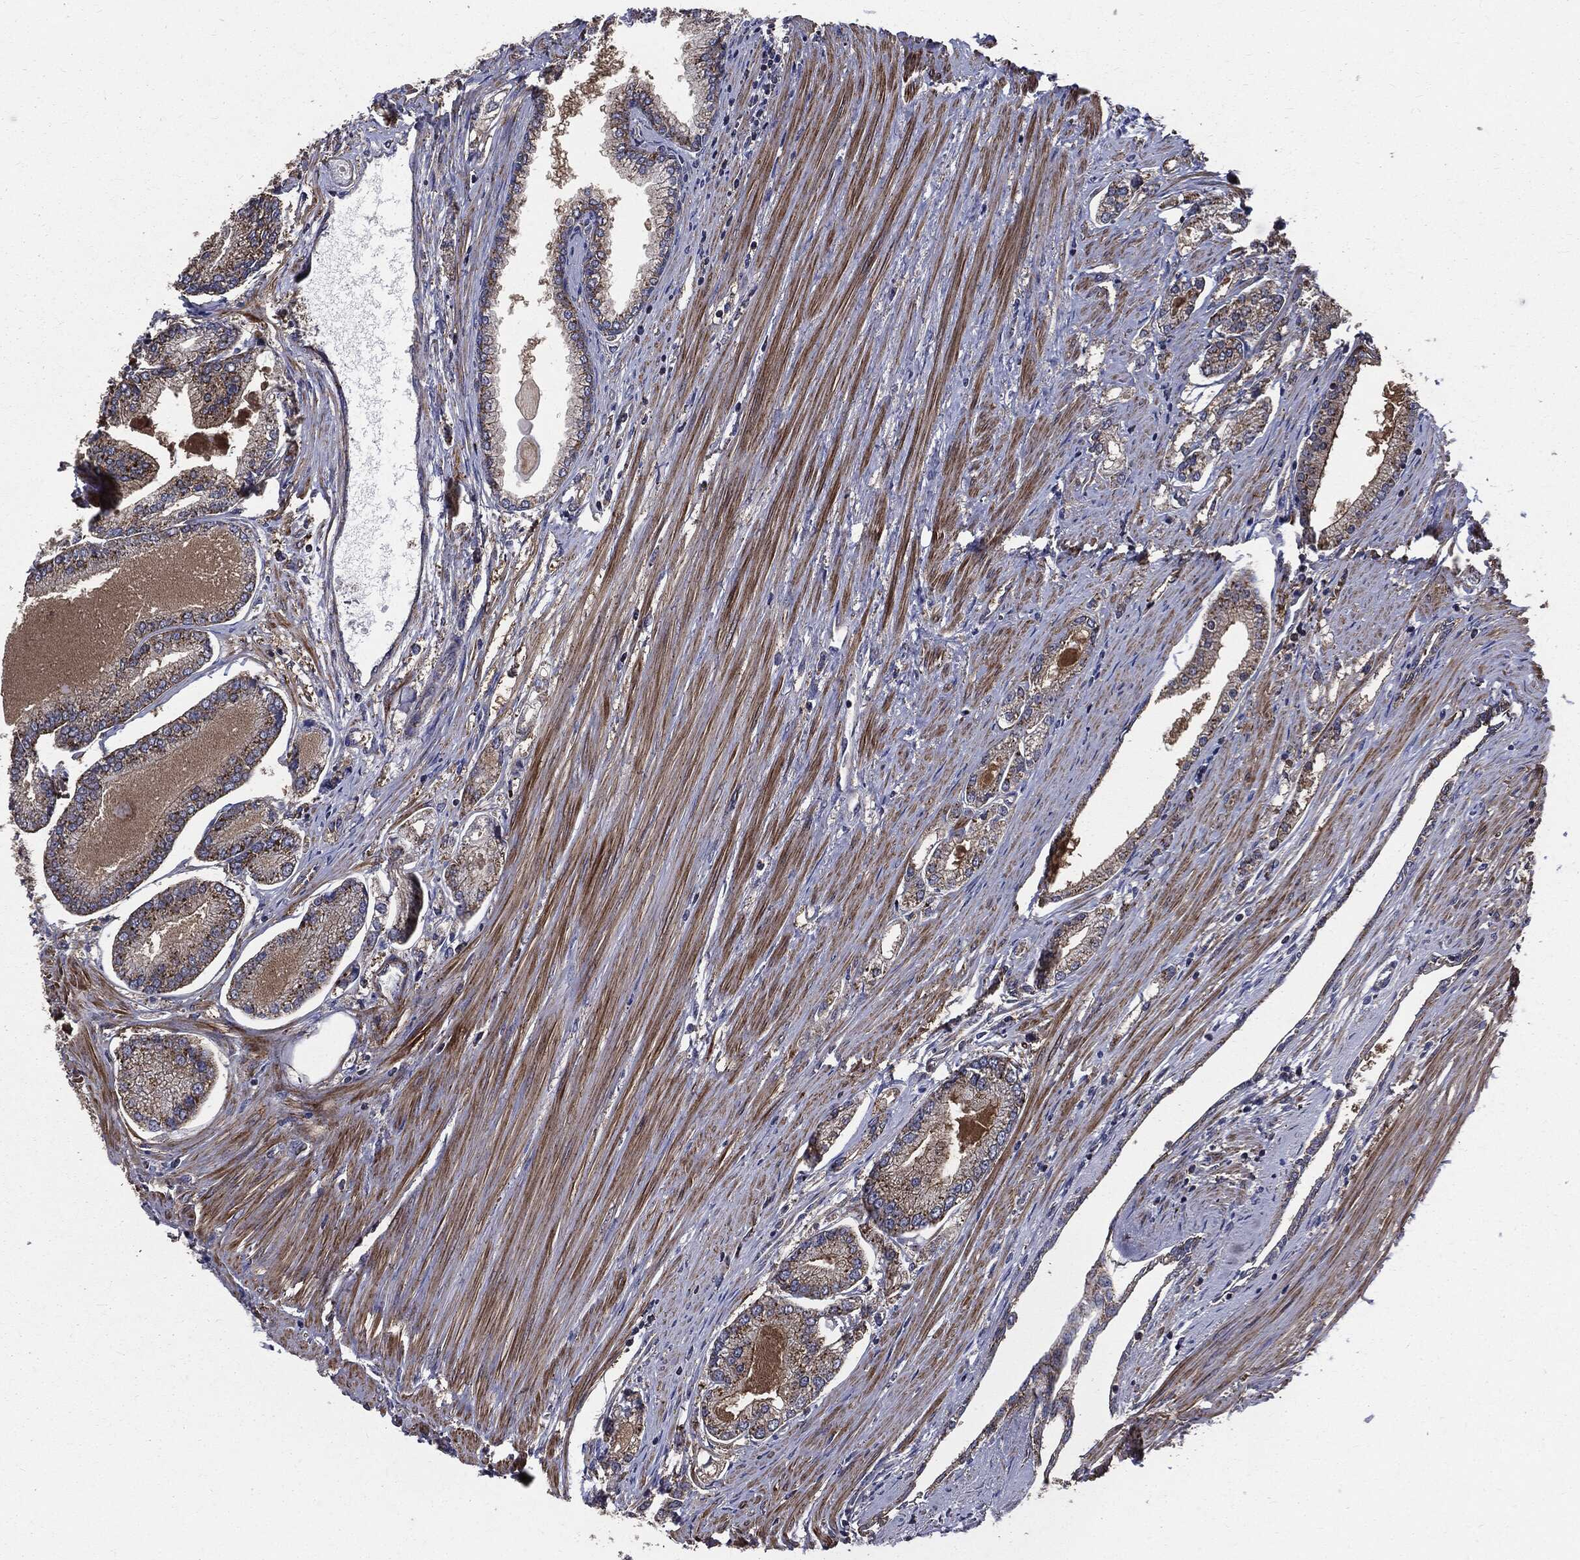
{"staining": {"intensity": "moderate", "quantity": ">75%", "location": "cytoplasmic/membranous"}, "tissue": "prostate cancer", "cell_type": "Tumor cells", "image_type": "cancer", "snomed": [{"axis": "morphology", "description": "Adenocarcinoma, Low grade"}, {"axis": "topography", "description": "Prostate"}], "caption": "High-power microscopy captured an immunohistochemistry photomicrograph of low-grade adenocarcinoma (prostate), revealing moderate cytoplasmic/membranous expression in approximately >75% of tumor cells. (brown staining indicates protein expression, while blue staining denotes nuclei).", "gene": "PDCD6IP", "patient": {"sex": "male", "age": 72}}